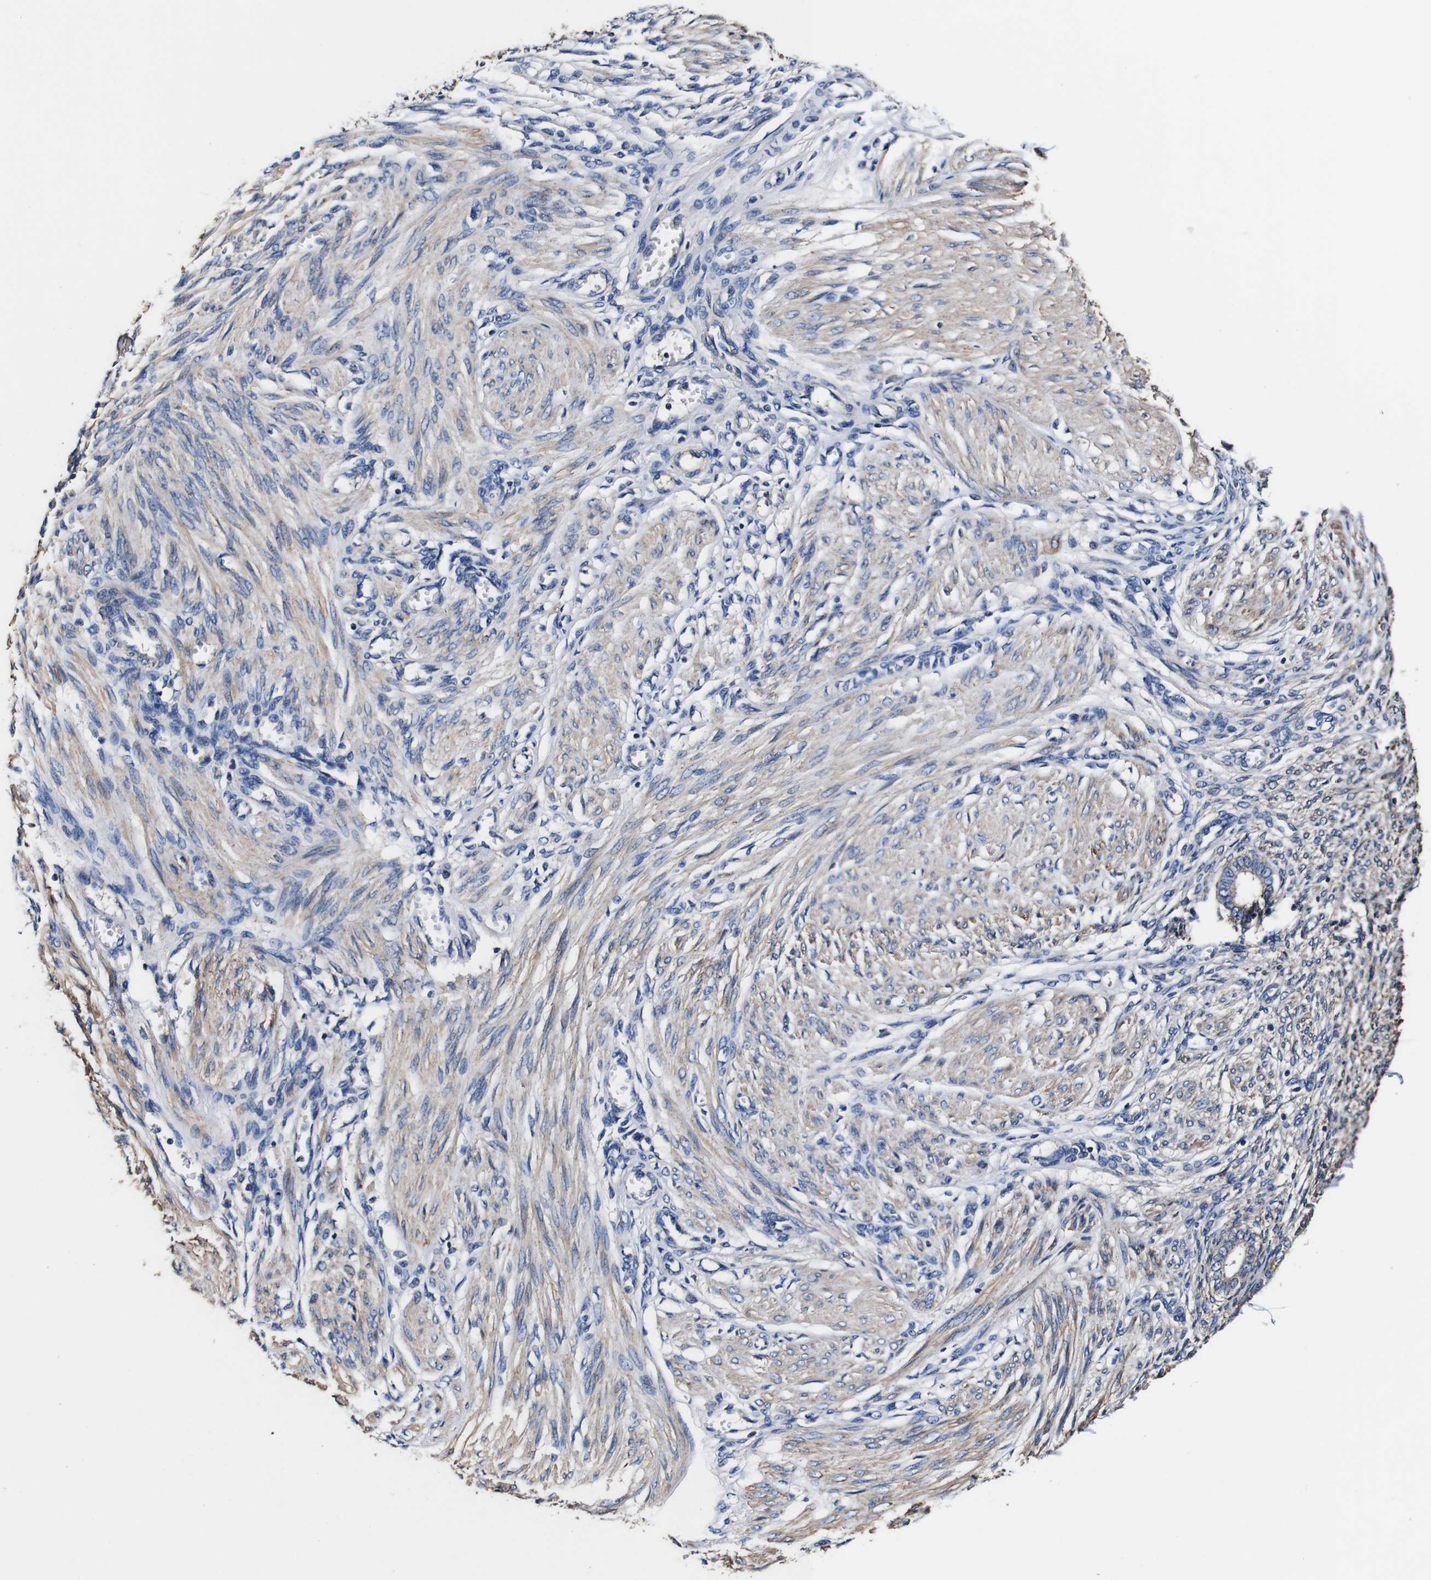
{"staining": {"intensity": "negative", "quantity": "none", "location": "none"}, "tissue": "endometrium", "cell_type": "Cells in endometrial stroma", "image_type": "normal", "snomed": [{"axis": "morphology", "description": "Normal tissue, NOS"}, {"axis": "topography", "description": "Endometrium"}], "caption": "Immunohistochemistry micrograph of benign human endometrium stained for a protein (brown), which shows no positivity in cells in endometrial stroma. (DAB IHC with hematoxylin counter stain).", "gene": "PDCD6IP", "patient": {"sex": "female", "age": 72}}